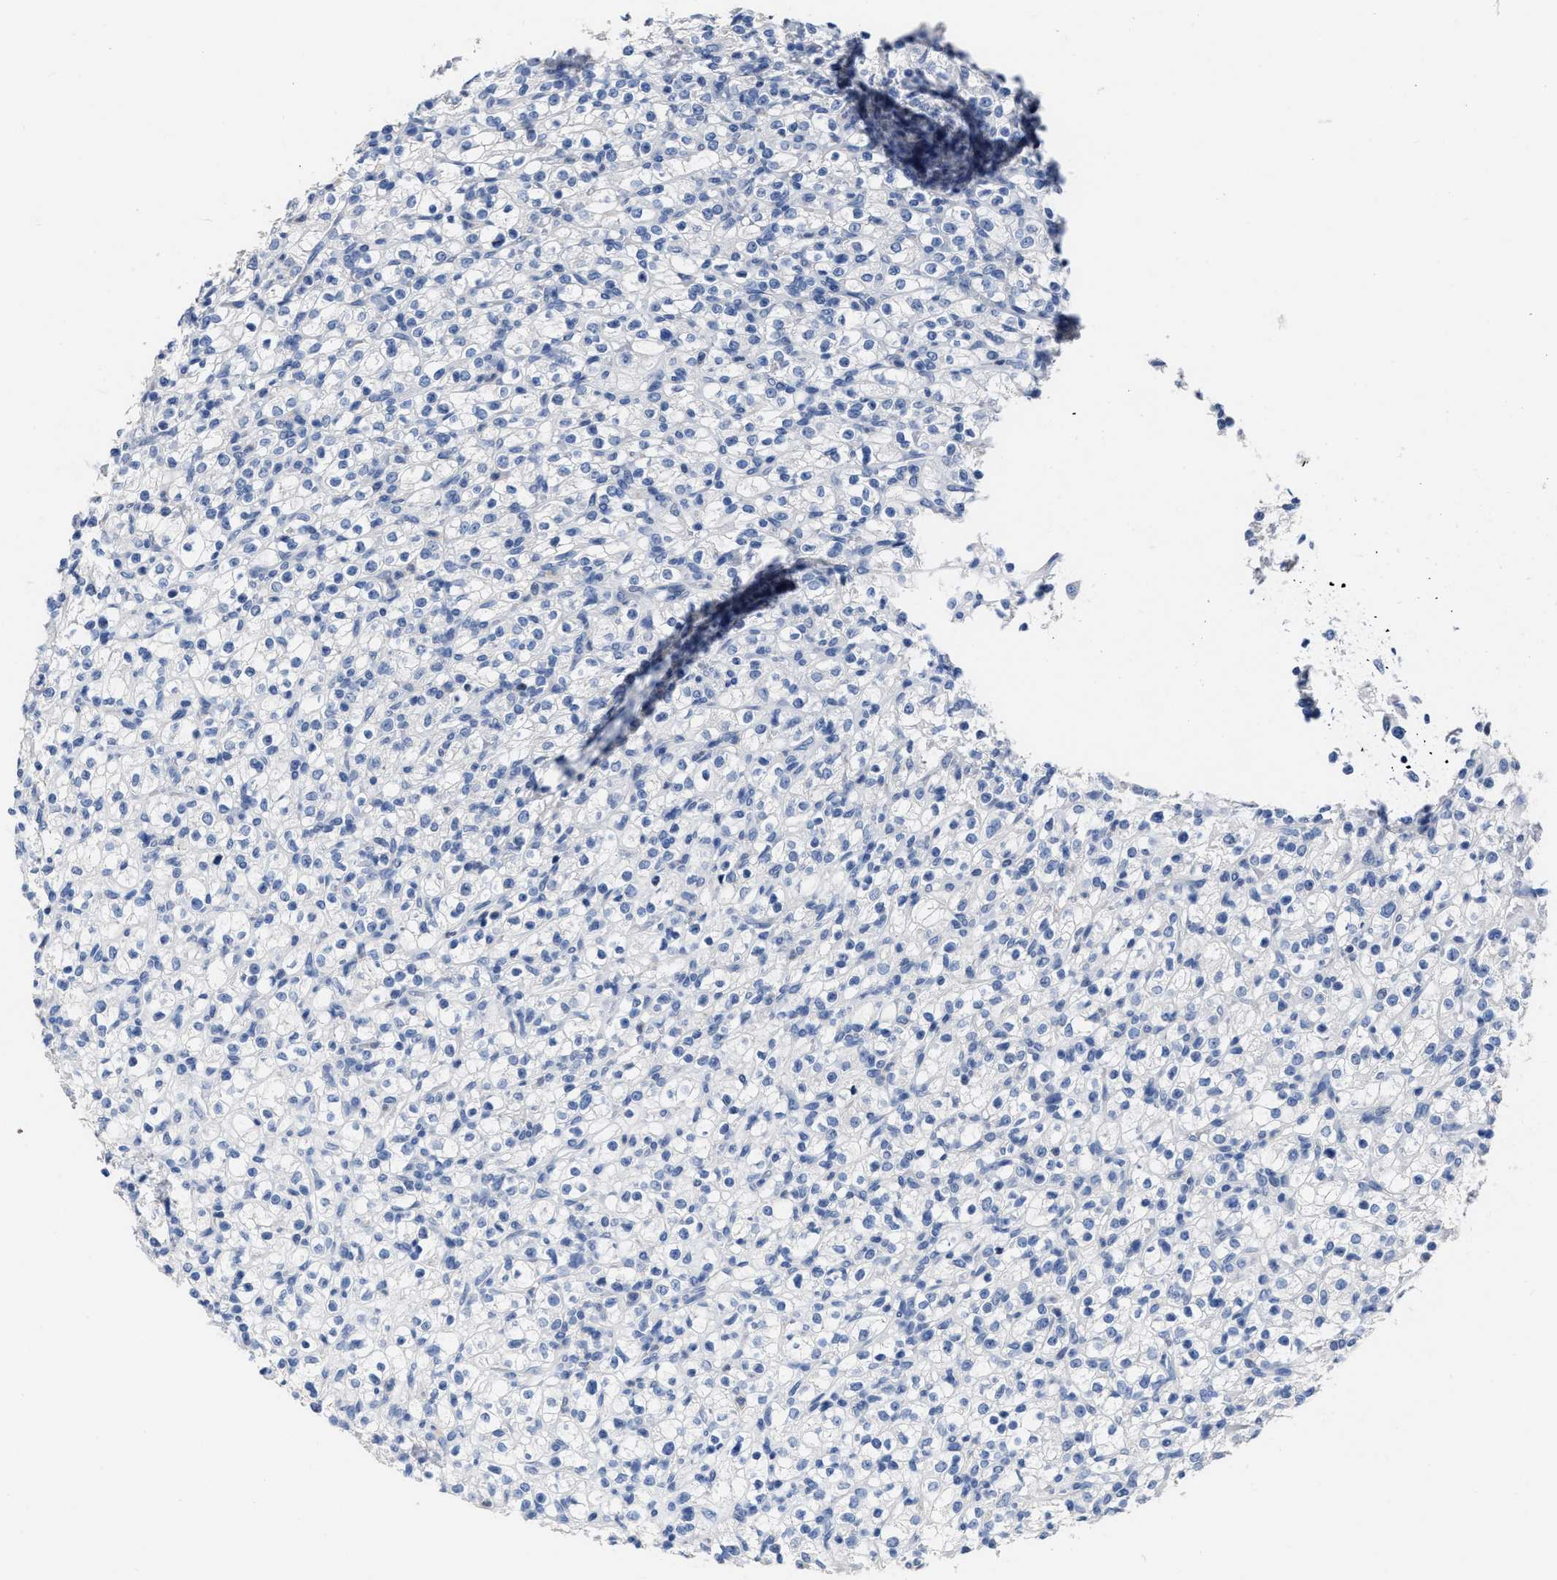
{"staining": {"intensity": "negative", "quantity": "none", "location": "none"}, "tissue": "renal cancer", "cell_type": "Tumor cells", "image_type": "cancer", "snomed": [{"axis": "morphology", "description": "Normal tissue, NOS"}, {"axis": "morphology", "description": "Adenocarcinoma, NOS"}, {"axis": "topography", "description": "Kidney"}], "caption": "Renal cancer (adenocarcinoma) was stained to show a protein in brown. There is no significant positivity in tumor cells.", "gene": "CEACAM5", "patient": {"sex": "female", "age": 72}}